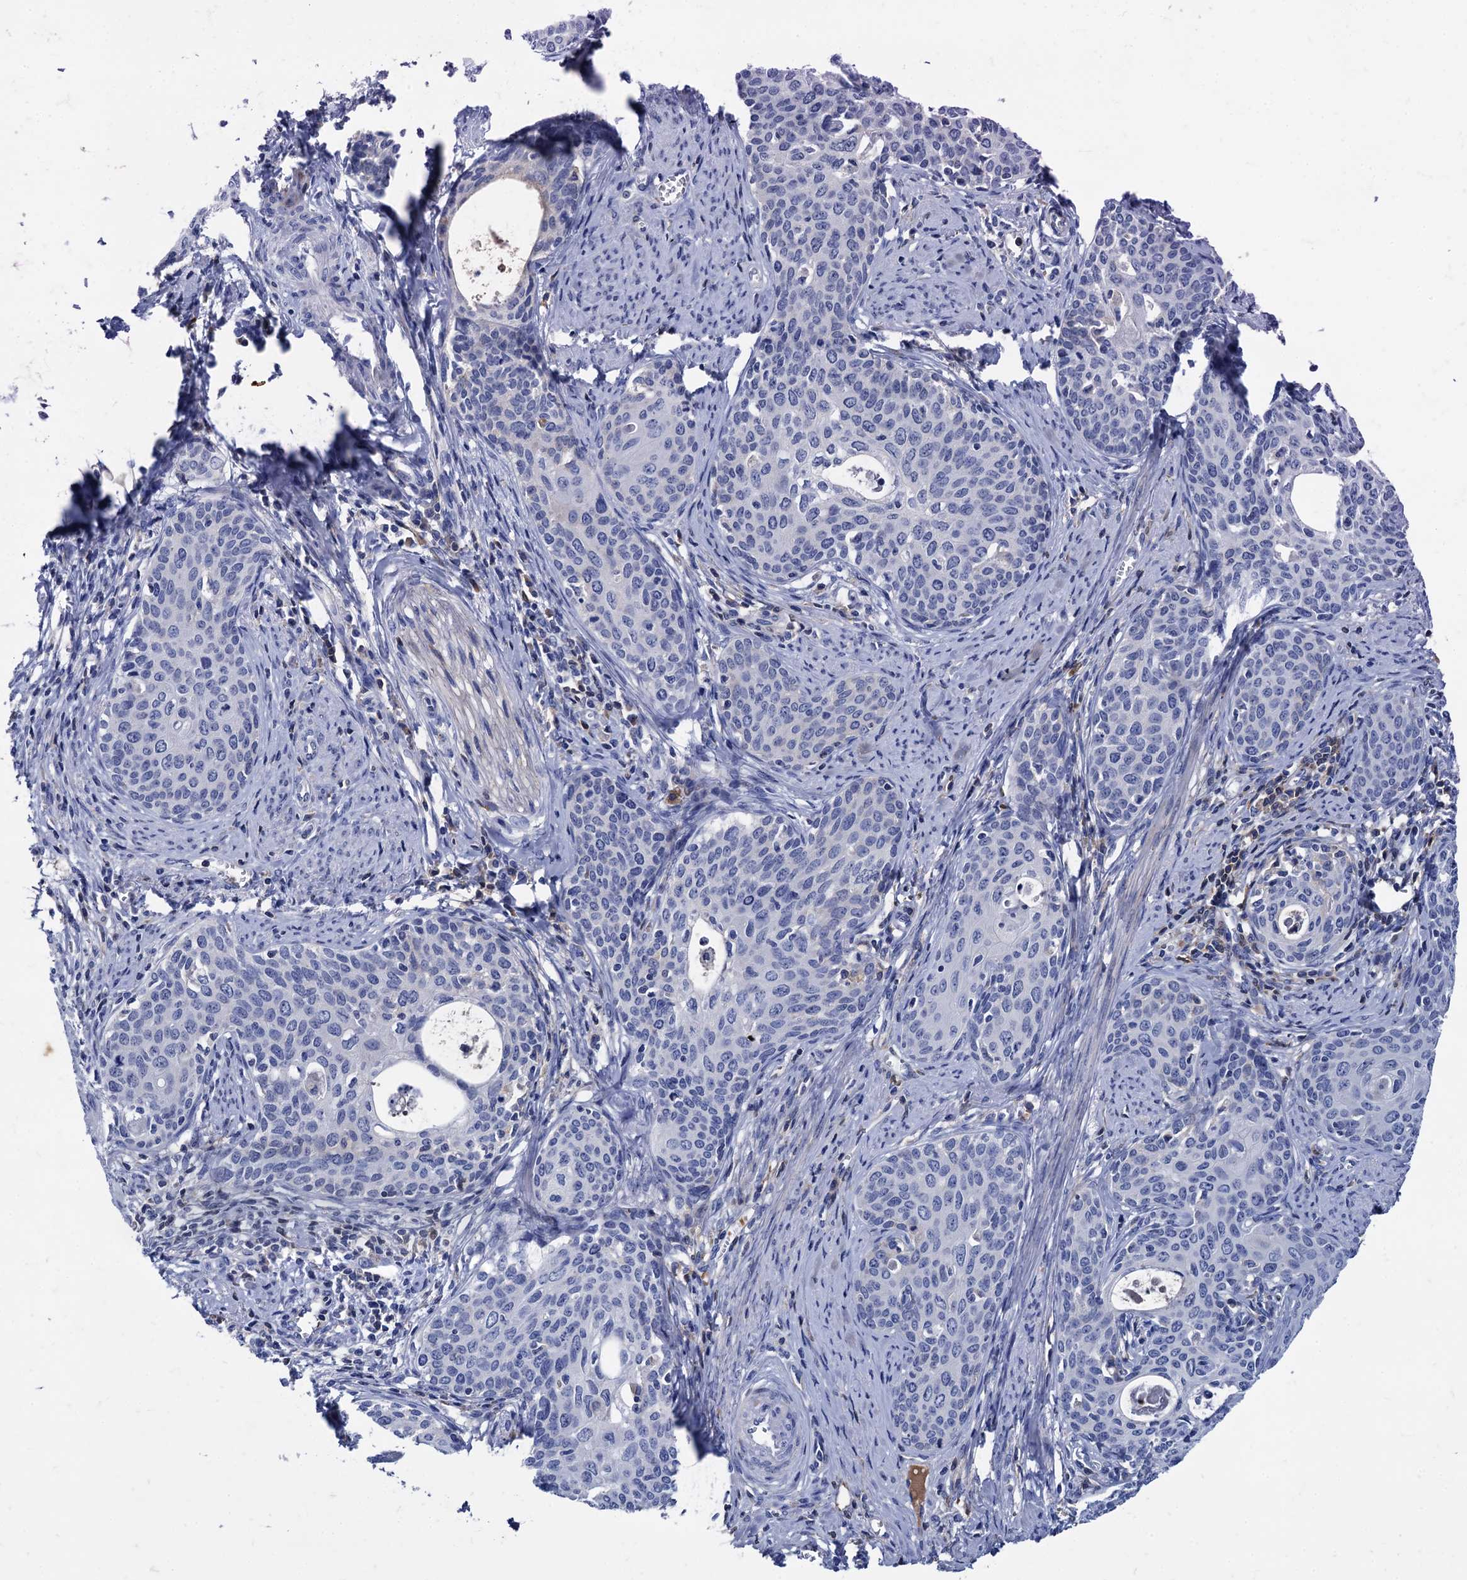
{"staining": {"intensity": "negative", "quantity": "none", "location": "none"}, "tissue": "cervical cancer", "cell_type": "Tumor cells", "image_type": "cancer", "snomed": [{"axis": "morphology", "description": "Squamous cell carcinoma, NOS"}, {"axis": "morphology", "description": "Adenocarcinoma, NOS"}, {"axis": "topography", "description": "Cervix"}], "caption": "IHC micrograph of cervical cancer stained for a protein (brown), which shows no positivity in tumor cells.", "gene": "TMEM72", "patient": {"sex": "female", "age": 52}}